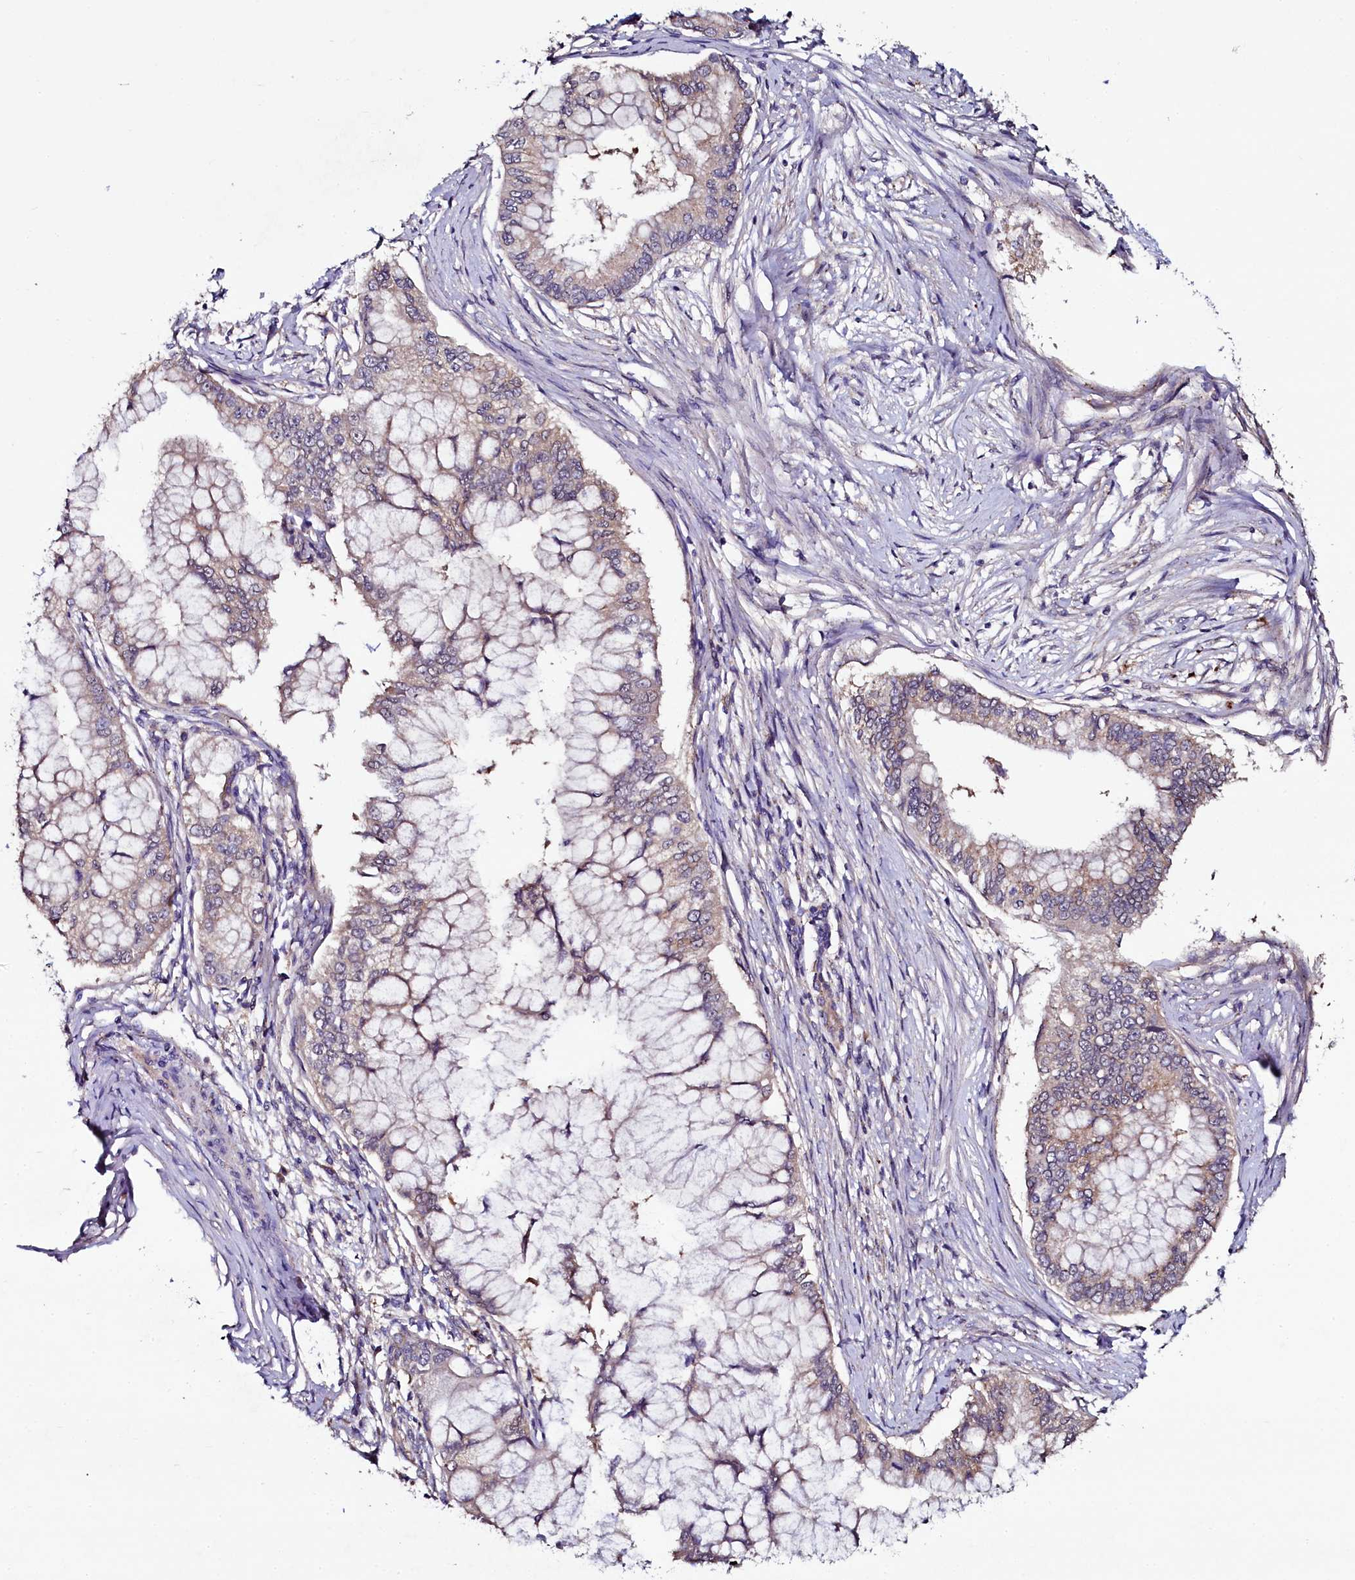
{"staining": {"intensity": "moderate", "quantity": "25%-75%", "location": "cytoplasmic/membranous"}, "tissue": "pancreatic cancer", "cell_type": "Tumor cells", "image_type": "cancer", "snomed": [{"axis": "morphology", "description": "Adenocarcinoma, NOS"}, {"axis": "topography", "description": "Pancreas"}], "caption": "This is an image of IHC staining of pancreatic cancer, which shows moderate positivity in the cytoplasmic/membranous of tumor cells.", "gene": "USPL1", "patient": {"sex": "male", "age": 46}}